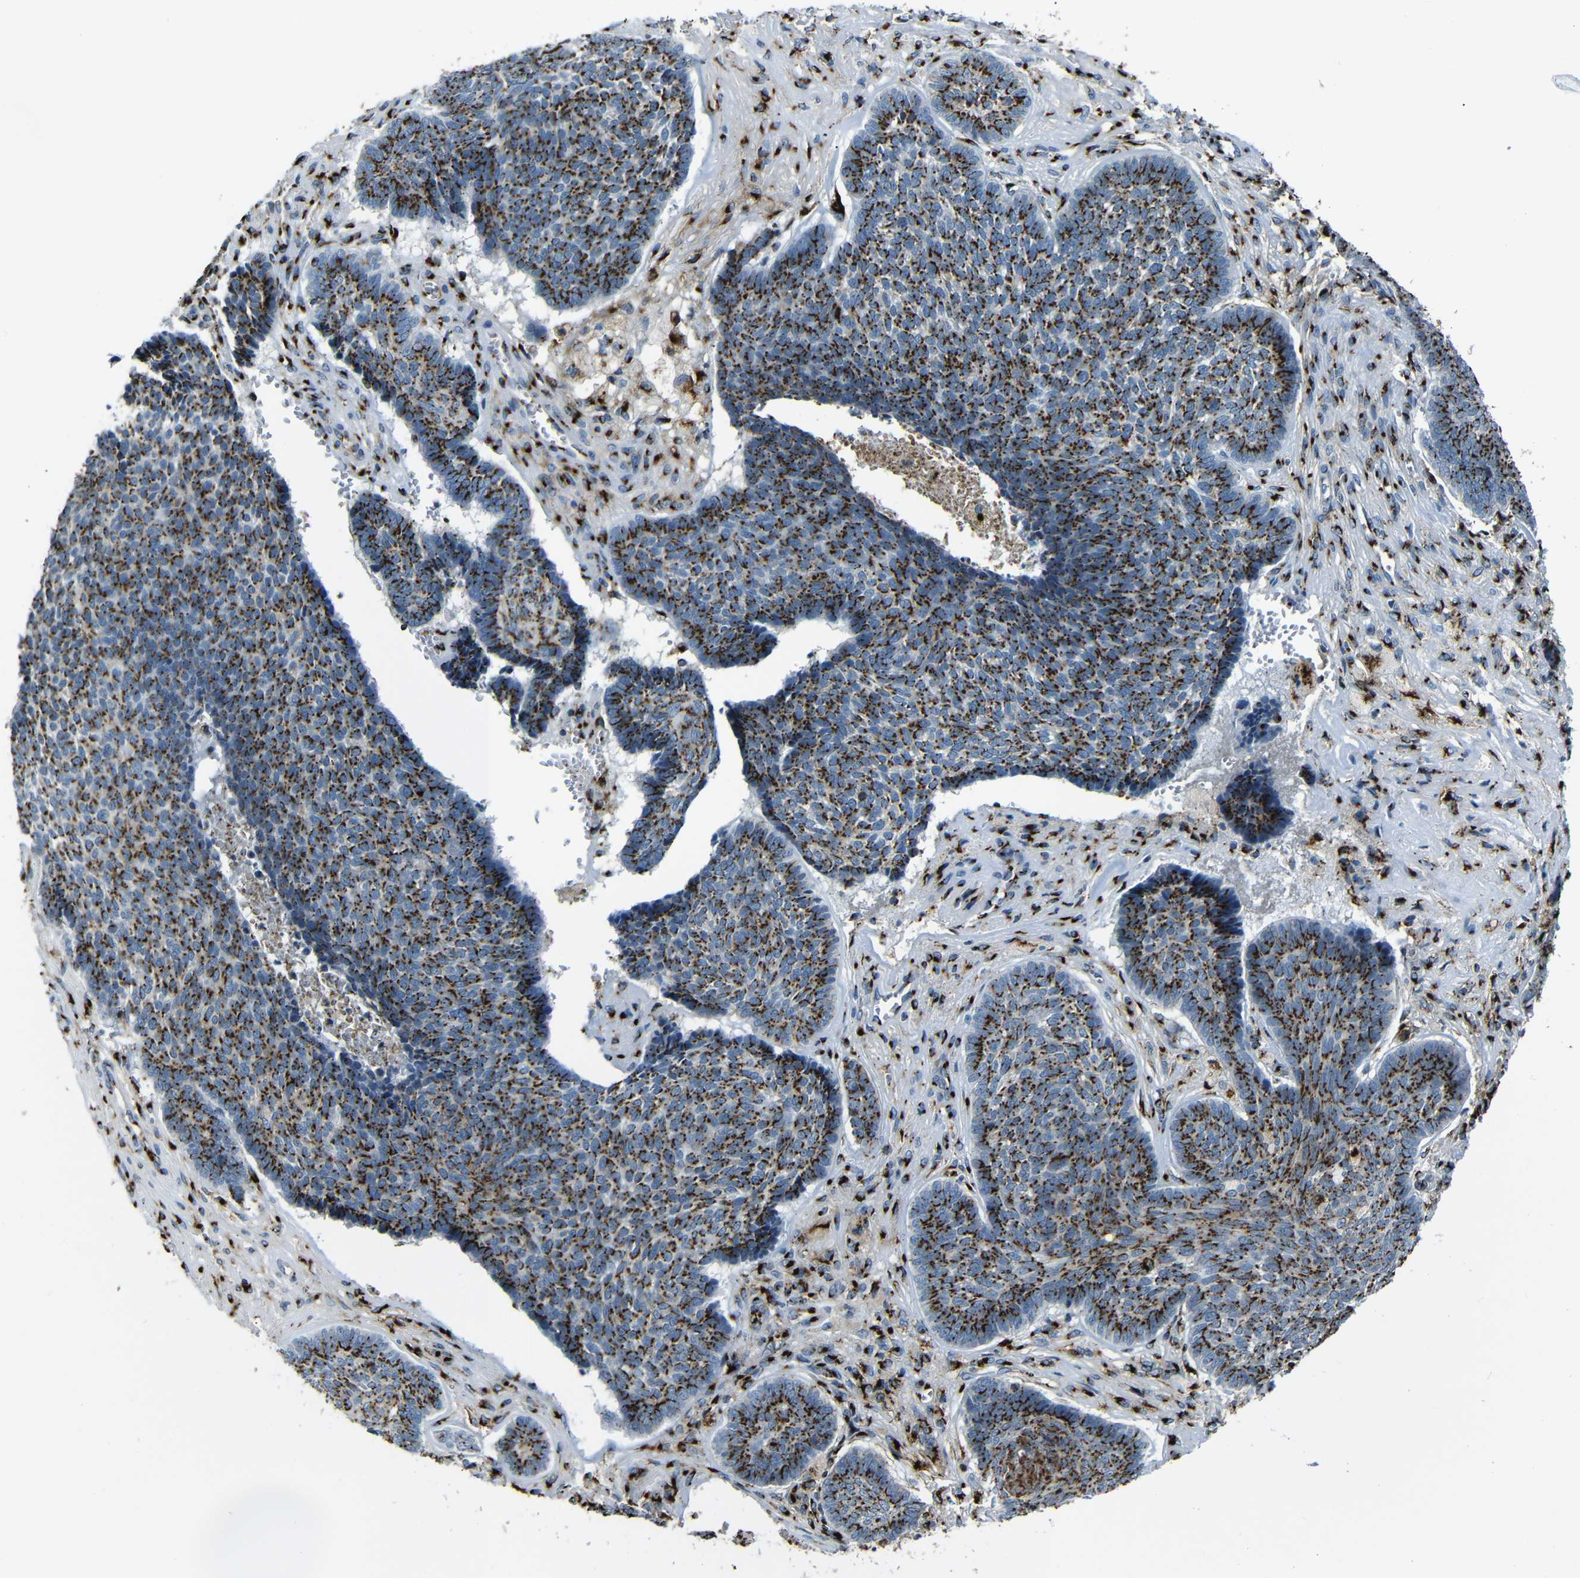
{"staining": {"intensity": "strong", "quantity": ">75%", "location": "cytoplasmic/membranous"}, "tissue": "skin cancer", "cell_type": "Tumor cells", "image_type": "cancer", "snomed": [{"axis": "morphology", "description": "Basal cell carcinoma"}, {"axis": "topography", "description": "Skin"}], "caption": "Strong cytoplasmic/membranous expression for a protein is identified in about >75% of tumor cells of skin cancer using immunohistochemistry (IHC).", "gene": "TGOLN2", "patient": {"sex": "male", "age": 84}}